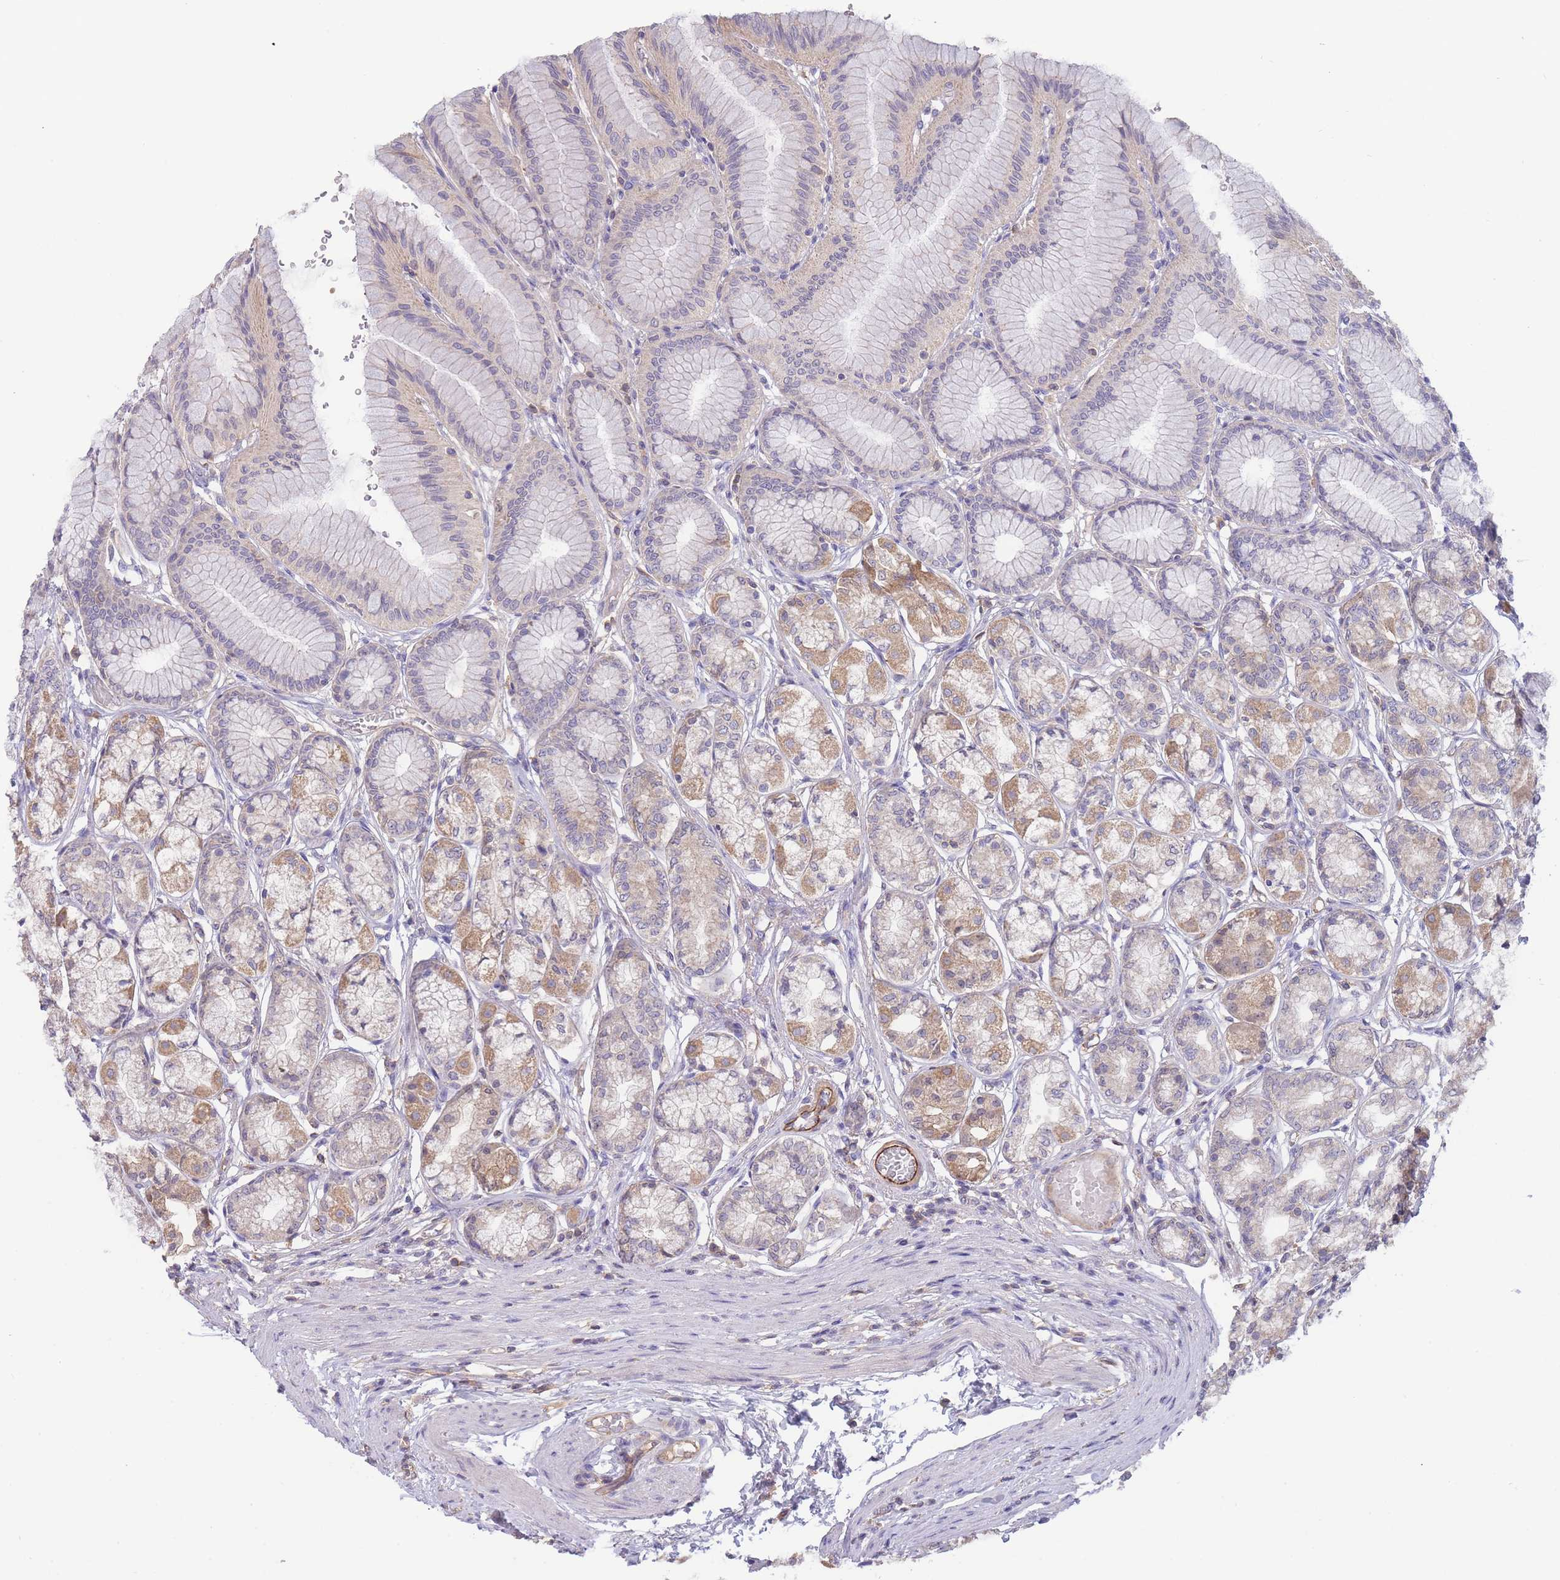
{"staining": {"intensity": "moderate", "quantity": "25%-75%", "location": "cytoplasmic/membranous"}, "tissue": "stomach", "cell_type": "Glandular cells", "image_type": "normal", "snomed": [{"axis": "morphology", "description": "Normal tissue, NOS"}, {"axis": "morphology", "description": "Adenocarcinoma, NOS"}, {"axis": "morphology", "description": "Adenocarcinoma, High grade"}, {"axis": "topography", "description": "Stomach, upper"}, {"axis": "topography", "description": "Stomach"}], "caption": "Brown immunohistochemical staining in normal stomach reveals moderate cytoplasmic/membranous expression in about 25%-75% of glandular cells. (DAB (3,3'-diaminobenzidine) = brown stain, brightfield microscopy at high magnification).", "gene": "NDUFAF5", "patient": {"sex": "female", "age": 65}}